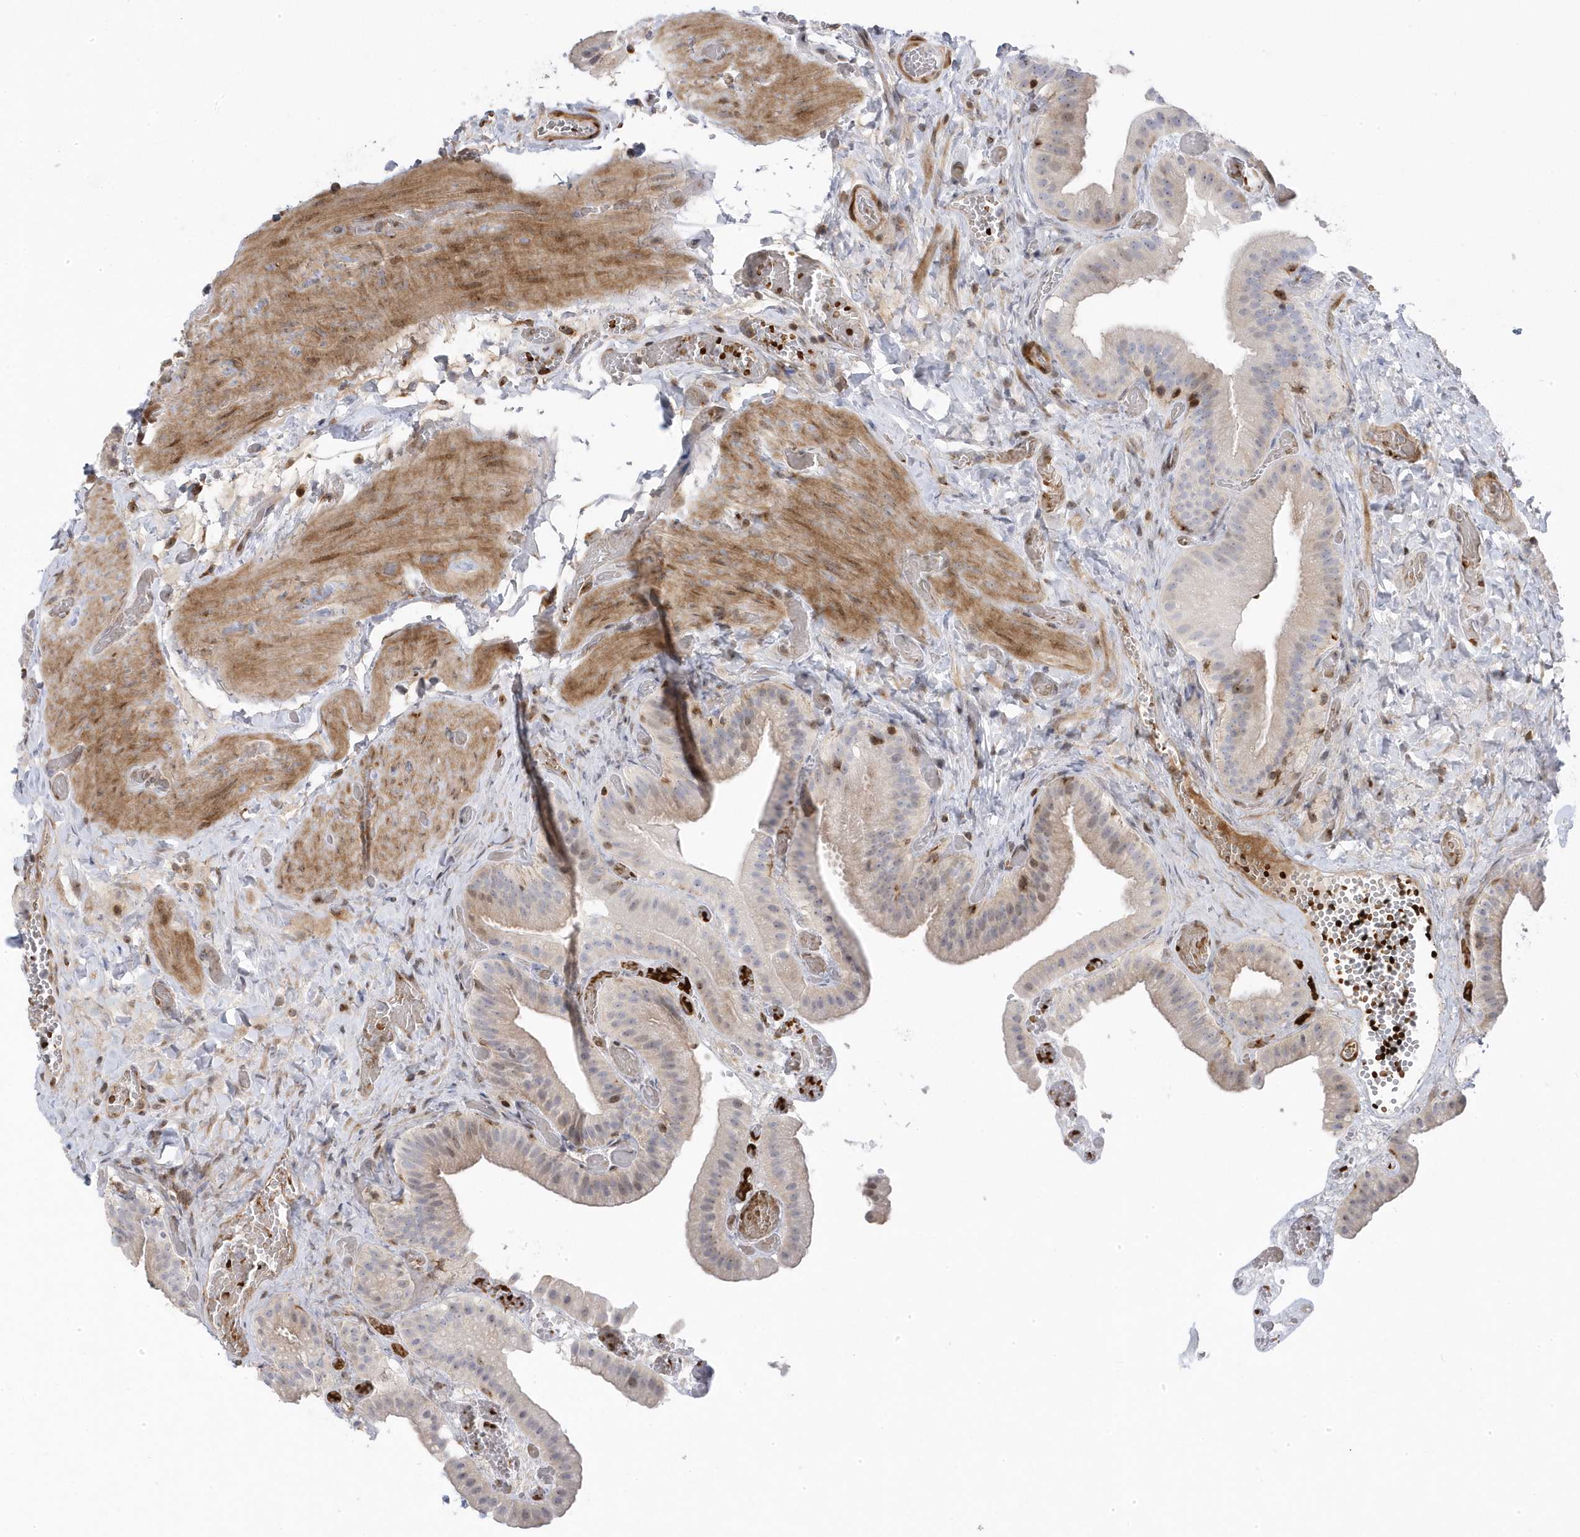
{"staining": {"intensity": "negative", "quantity": "none", "location": "none"}, "tissue": "gallbladder", "cell_type": "Glandular cells", "image_type": "normal", "snomed": [{"axis": "morphology", "description": "Normal tissue, NOS"}, {"axis": "topography", "description": "Gallbladder"}], "caption": "Glandular cells are negative for brown protein staining in benign gallbladder. The staining was performed using DAB to visualize the protein expression in brown, while the nuclei were stained in blue with hematoxylin (Magnification: 20x).", "gene": "MAP7D3", "patient": {"sex": "female", "age": 64}}